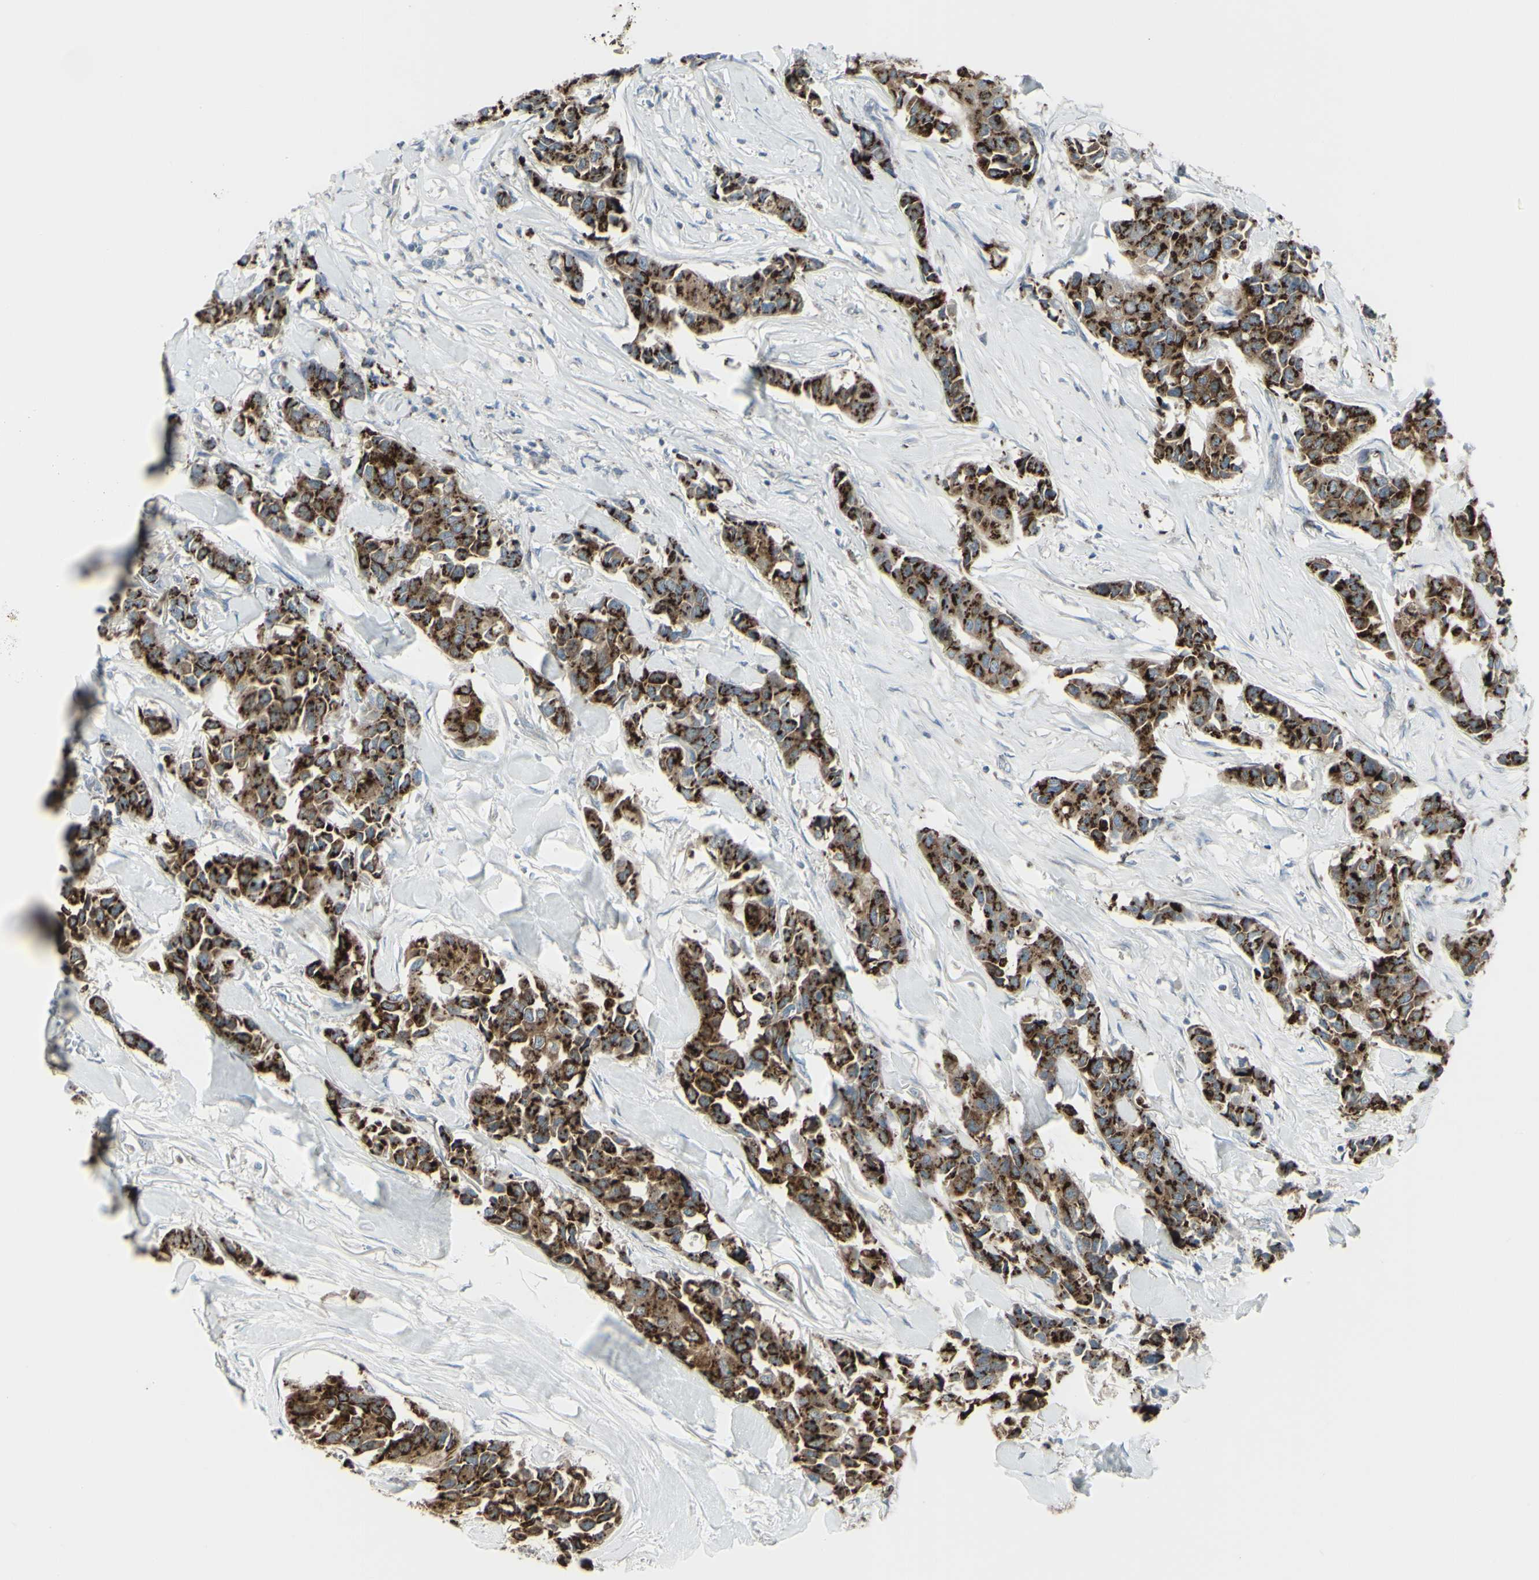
{"staining": {"intensity": "strong", "quantity": ">75%", "location": "cytoplasmic/membranous"}, "tissue": "breast cancer", "cell_type": "Tumor cells", "image_type": "cancer", "snomed": [{"axis": "morphology", "description": "Duct carcinoma"}, {"axis": "topography", "description": "Breast"}], "caption": "Approximately >75% of tumor cells in human breast infiltrating ductal carcinoma demonstrate strong cytoplasmic/membranous protein expression as visualized by brown immunohistochemical staining.", "gene": "GALNT6", "patient": {"sex": "female", "age": 80}}